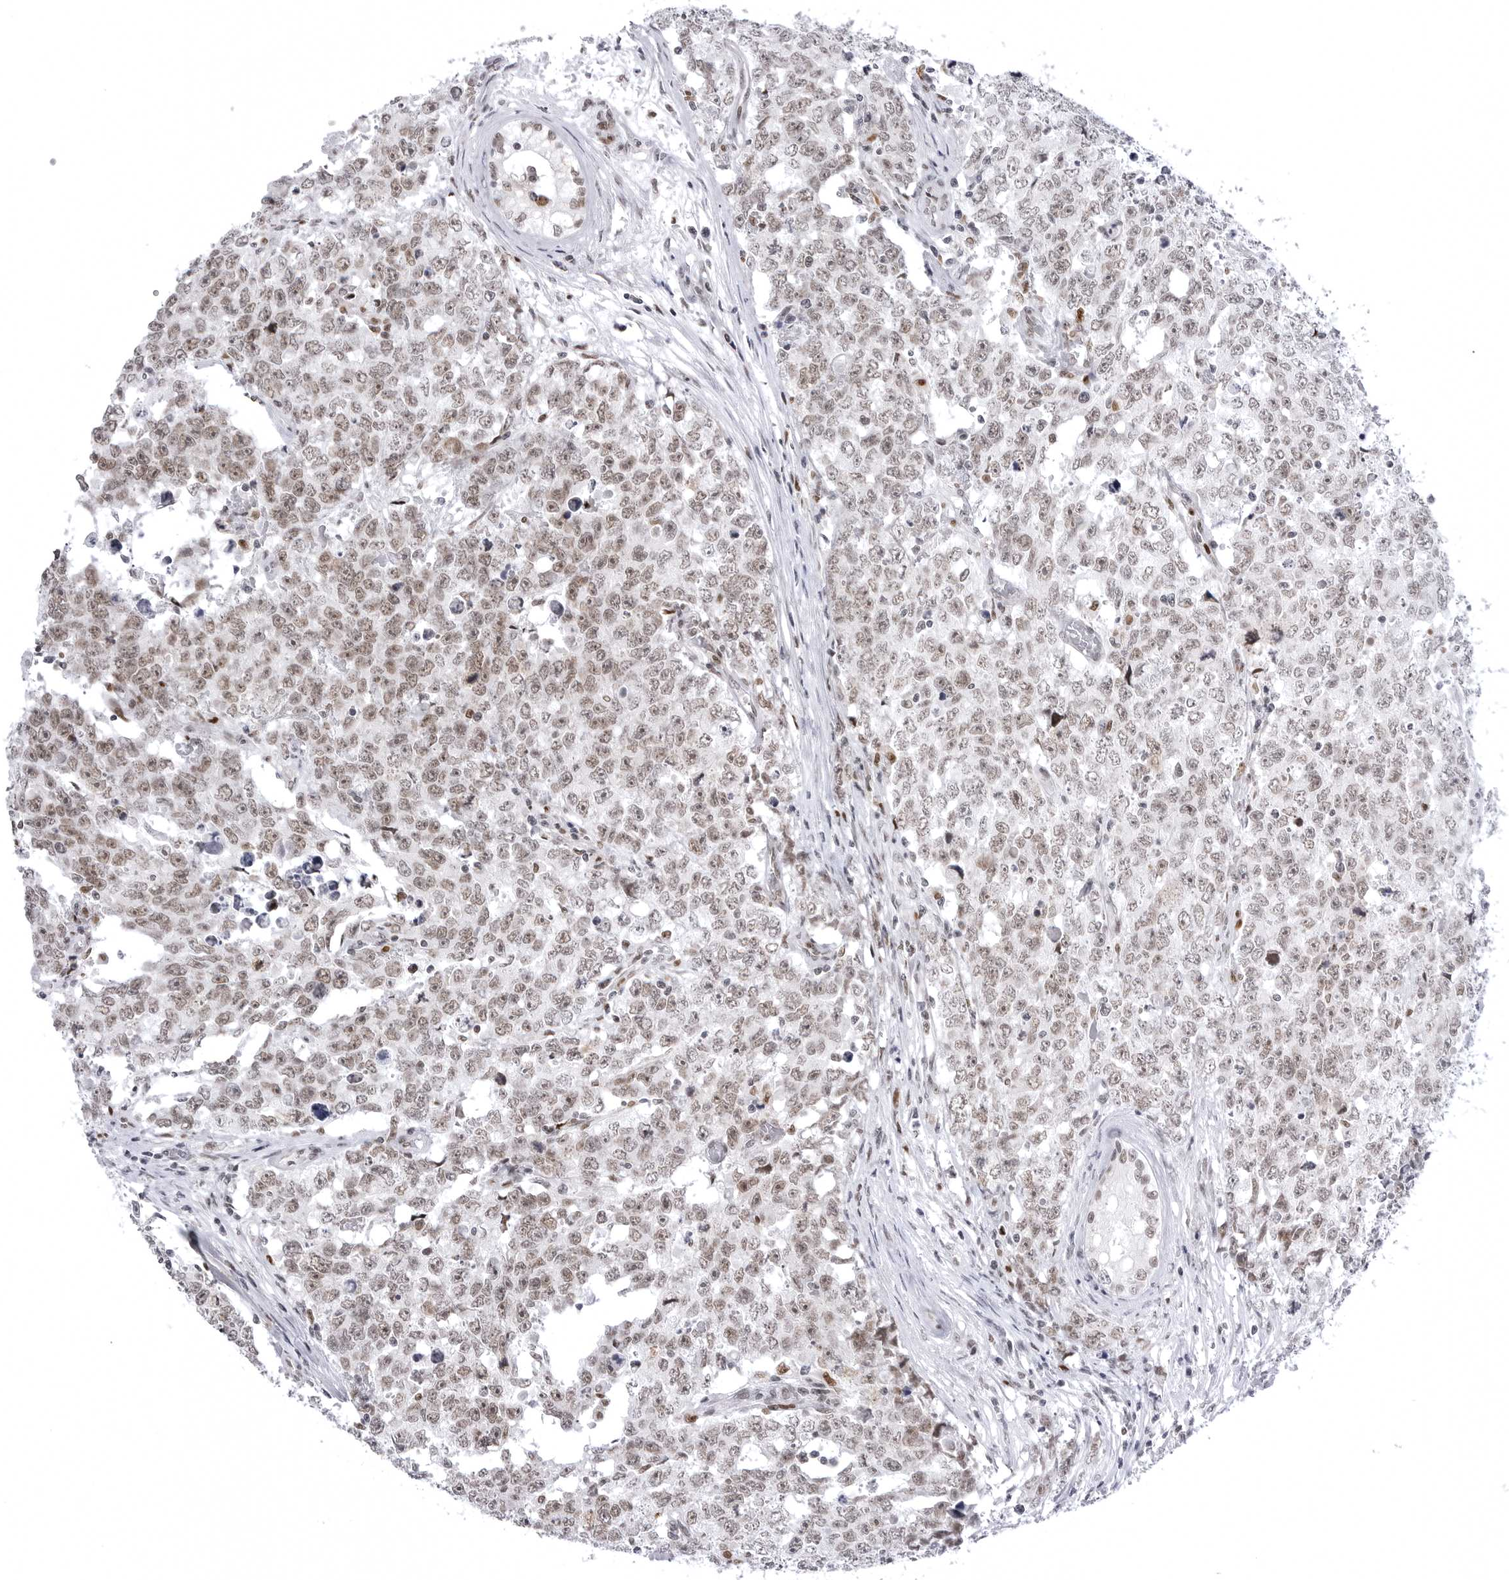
{"staining": {"intensity": "moderate", "quantity": ">75%", "location": "nuclear"}, "tissue": "testis cancer", "cell_type": "Tumor cells", "image_type": "cancer", "snomed": [{"axis": "morphology", "description": "Carcinoma, Embryonal, NOS"}, {"axis": "topography", "description": "Testis"}], "caption": "This is an image of immunohistochemistry staining of testis embryonal carcinoma, which shows moderate expression in the nuclear of tumor cells.", "gene": "PTK2B", "patient": {"sex": "male", "age": 28}}